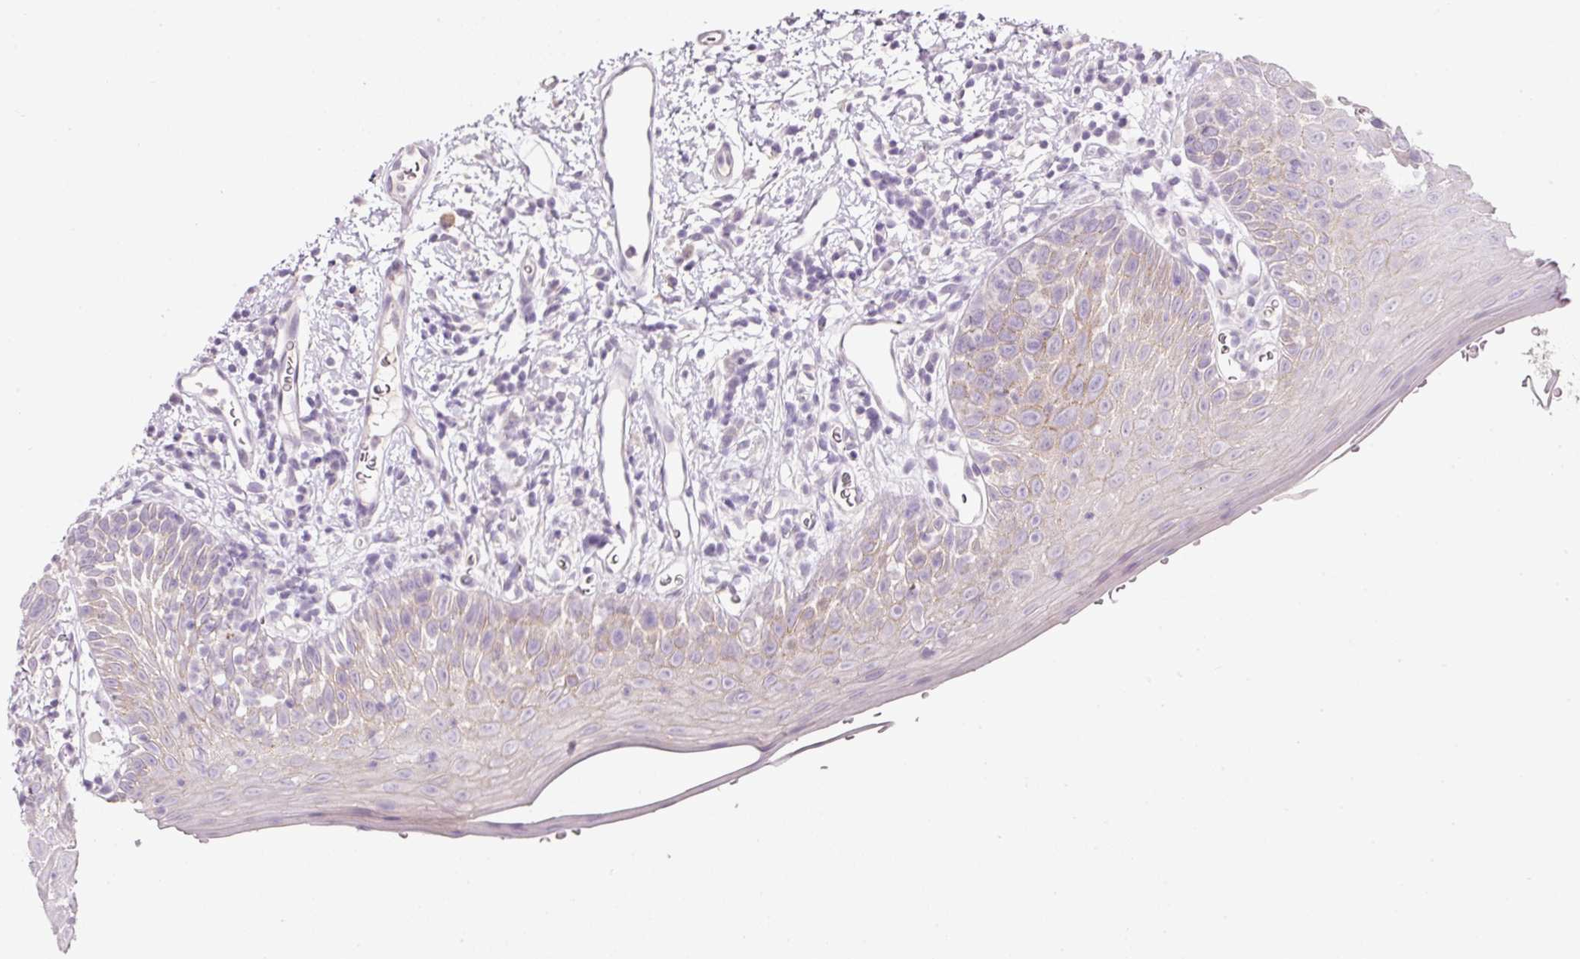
{"staining": {"intensity": "moderate", "quantity": "<25%", "location": "cytoplasmic/membranous"}, "tissue": "oral mucosa", "cell_type": "Squamous epithelial cells", "image_type": "normal", "snomed": [{"axis": "morphology", "description": "Normal tissue, NOS"}, {"axis": "morphology", "description": "Squamous cell carcinoma, NOS"}, {"axis": "topography", "description": "Oral tissue"}, {"axis": "topography", "description": "Tounge, NOS"}, {"axis": "topography", "description": "Head-Neck"}], "caption": "Immunohistochemical staining of benign oral mucosa shows moderate cytoplasmic/membranous protein staining in approximately <25% of squamous epithelial cells.", "gene": "TENT5C", "patient": {"sex": "male", "age": 76}}